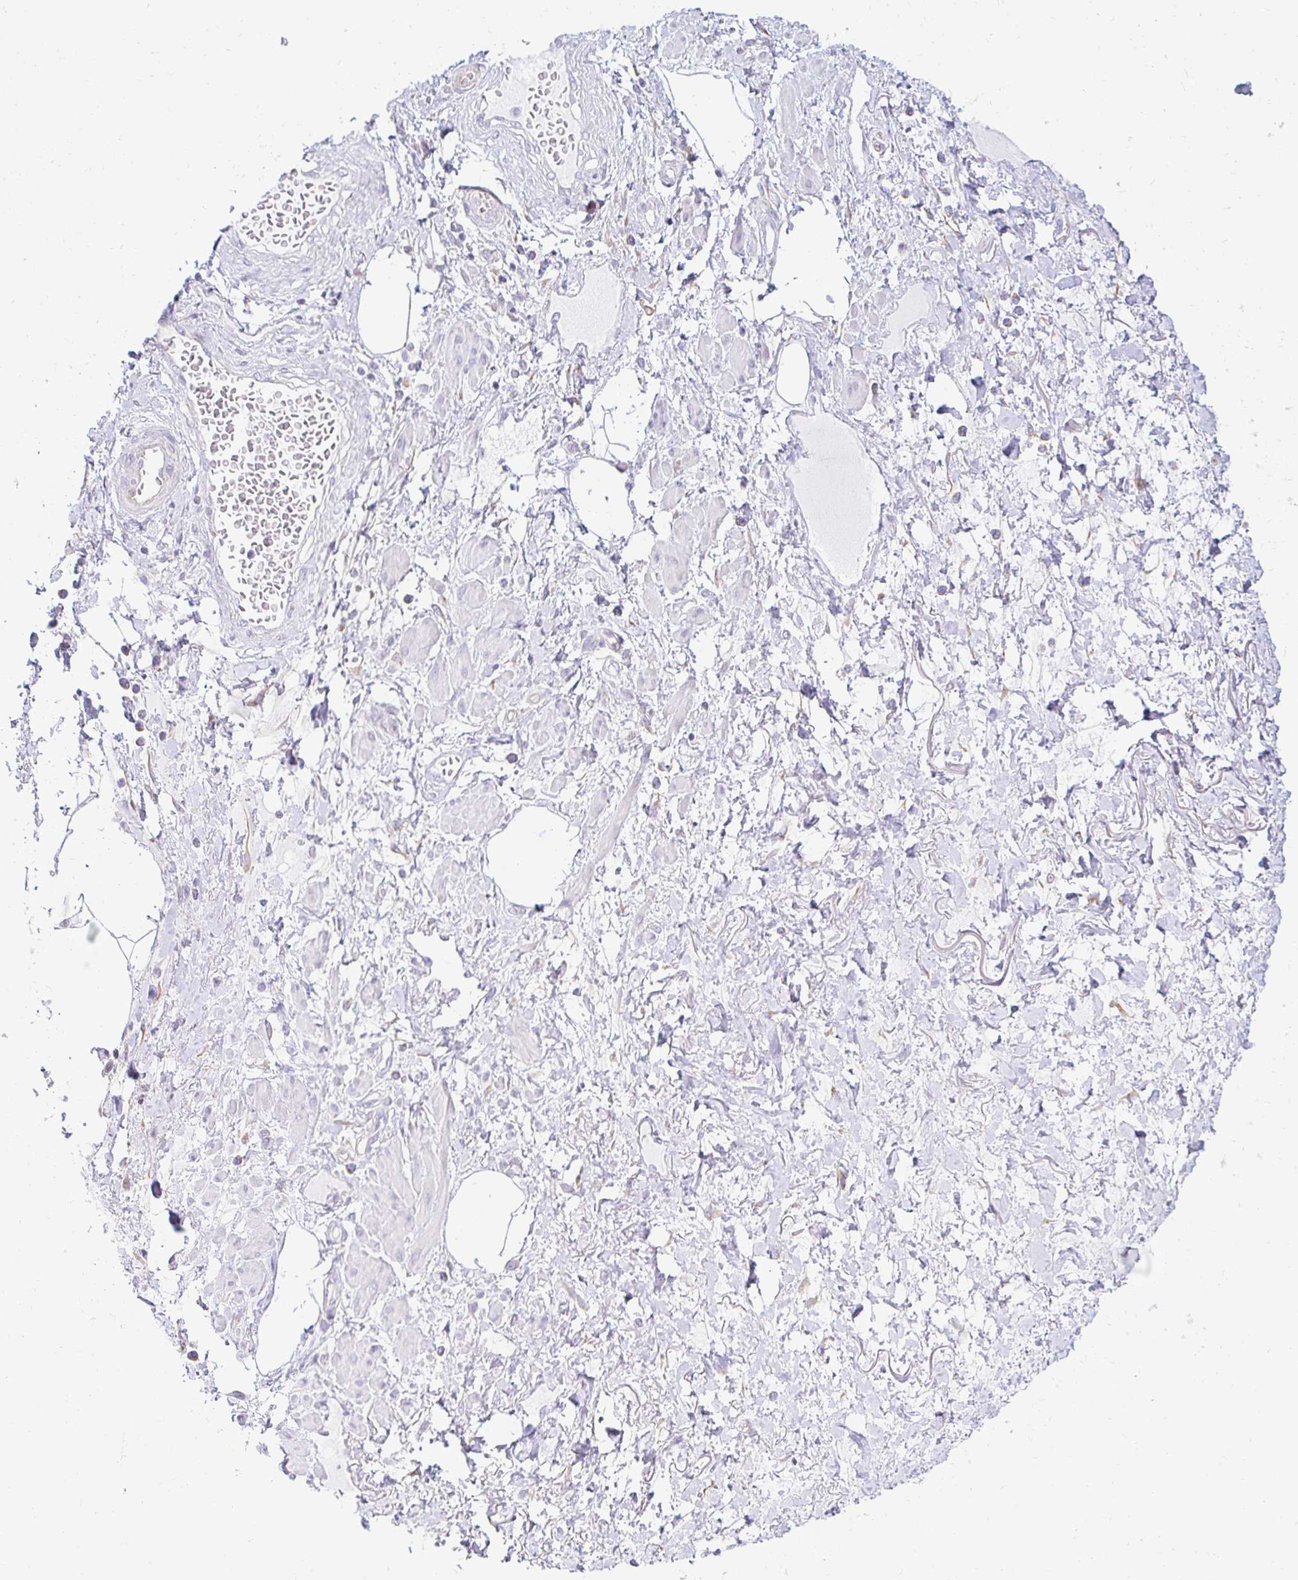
{"staining": {"intensity": "negative", "quantity": "none", "location": "none"}, "tissue": "adipose tissue", "cell_type": "Adipocytes", "image_type": "normal", "snomed": [{"axis": "morphology", "description": "Normal tissue, NOS"}, {"axis": "topography", "description": "Vagina"}, {"axis": "topography", "description": "Peripheral nerve tissue"}], "caption": "IHC of benign adipose tissue exhibits no positivity in adipocytes.", "gene": "CAPSL", "patient": {"sex": "female", "age": 71}}